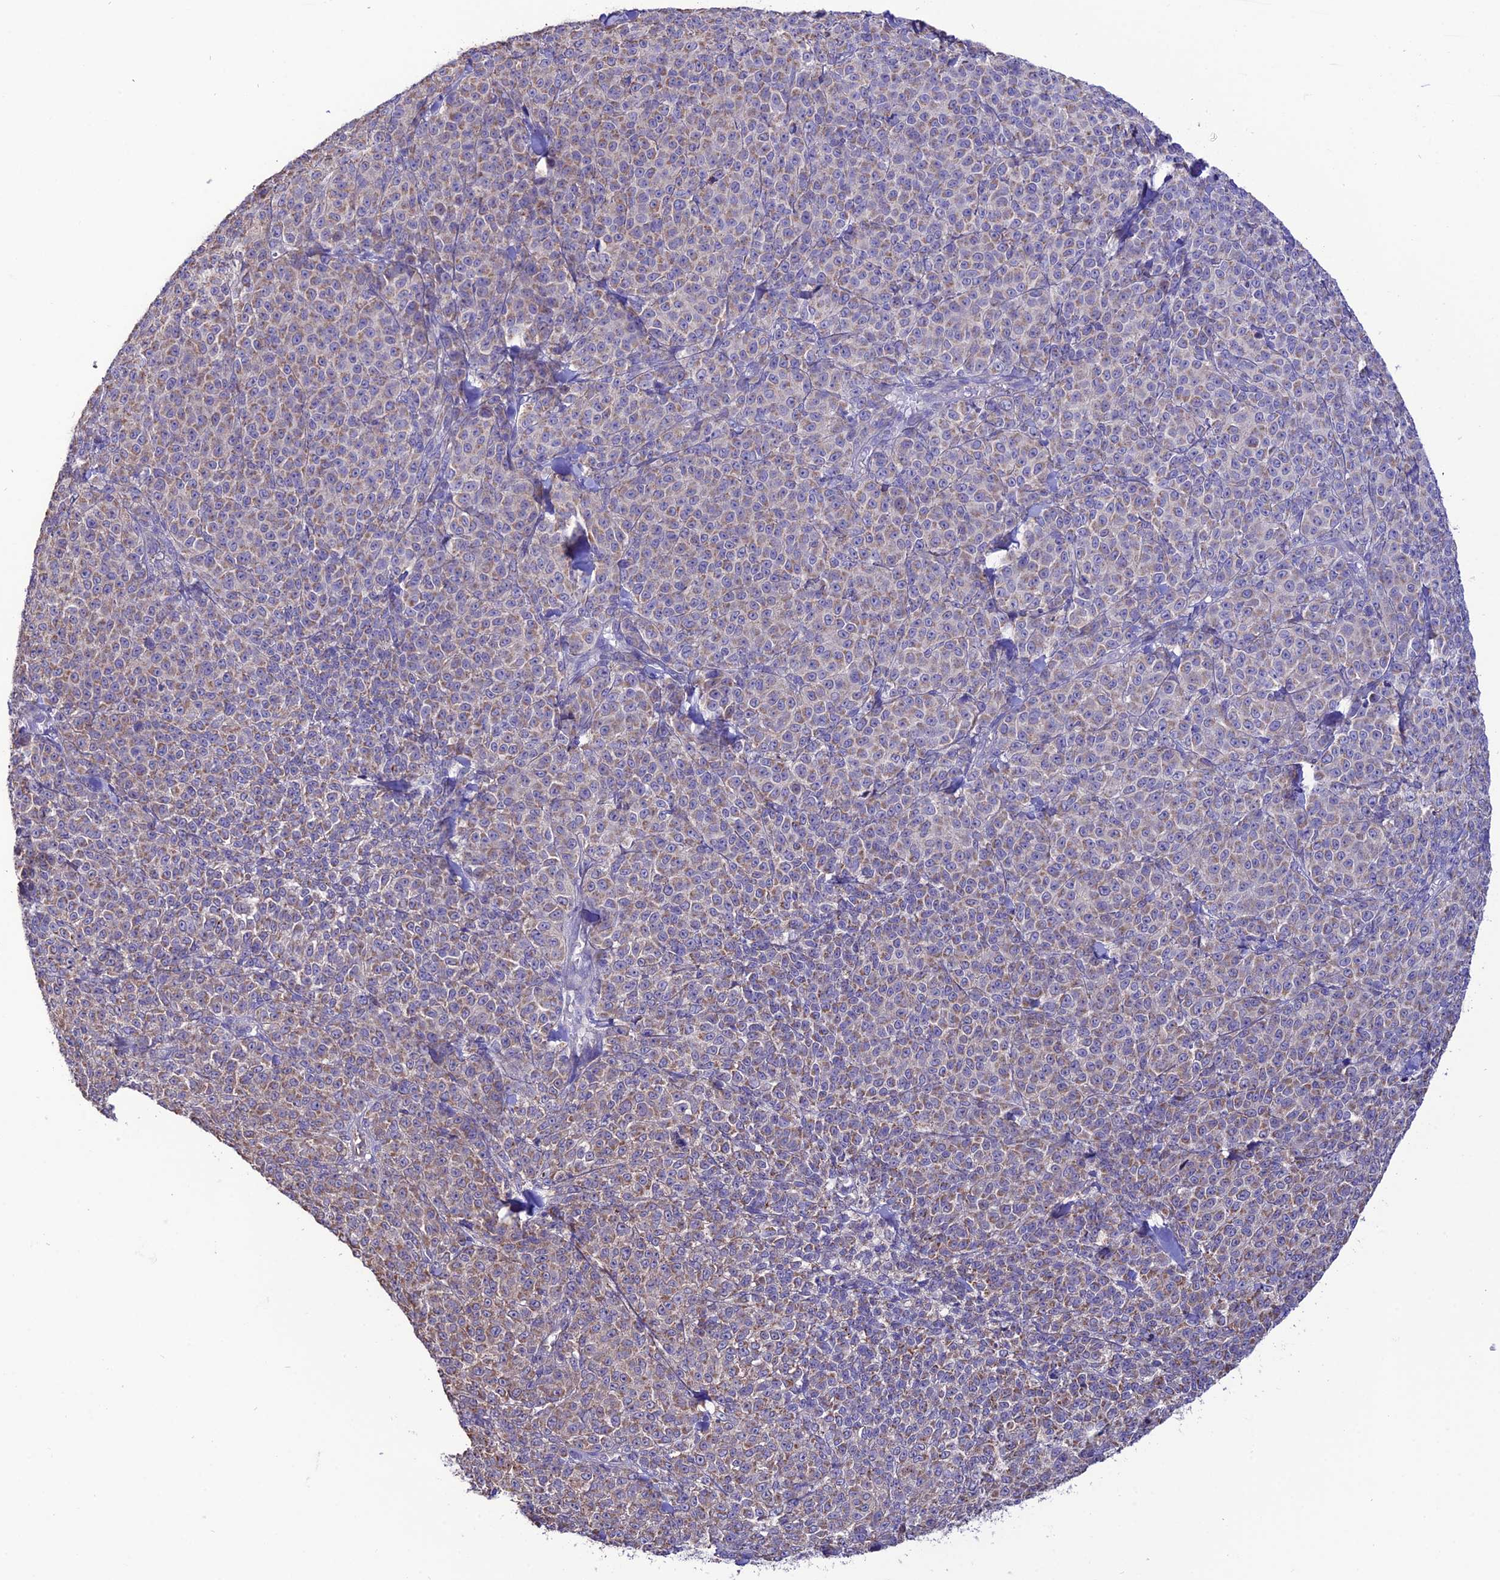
{"staining": {"intensity": "weak", "quantity": "<25%", "location": "cytoplasmic/membranous"}, "tissue": "melanoma", "cell_type": "Tumor cells", "image_type": "cancer", "snomed": [{"axis": "morphology", "description": "Normal tissue, NOS"}, {"axis": "morphology", "description": "Malignant melanoma, NOS"}, {"axis": "topography", "description": "Skin"}], "caption": "A high-resolution histopathology image shows IHC staining of melanoma, which displays no significant positivity in tumor cells.", "gene": "HOGA1", "patient": {"sex": "female", "age": 34}}